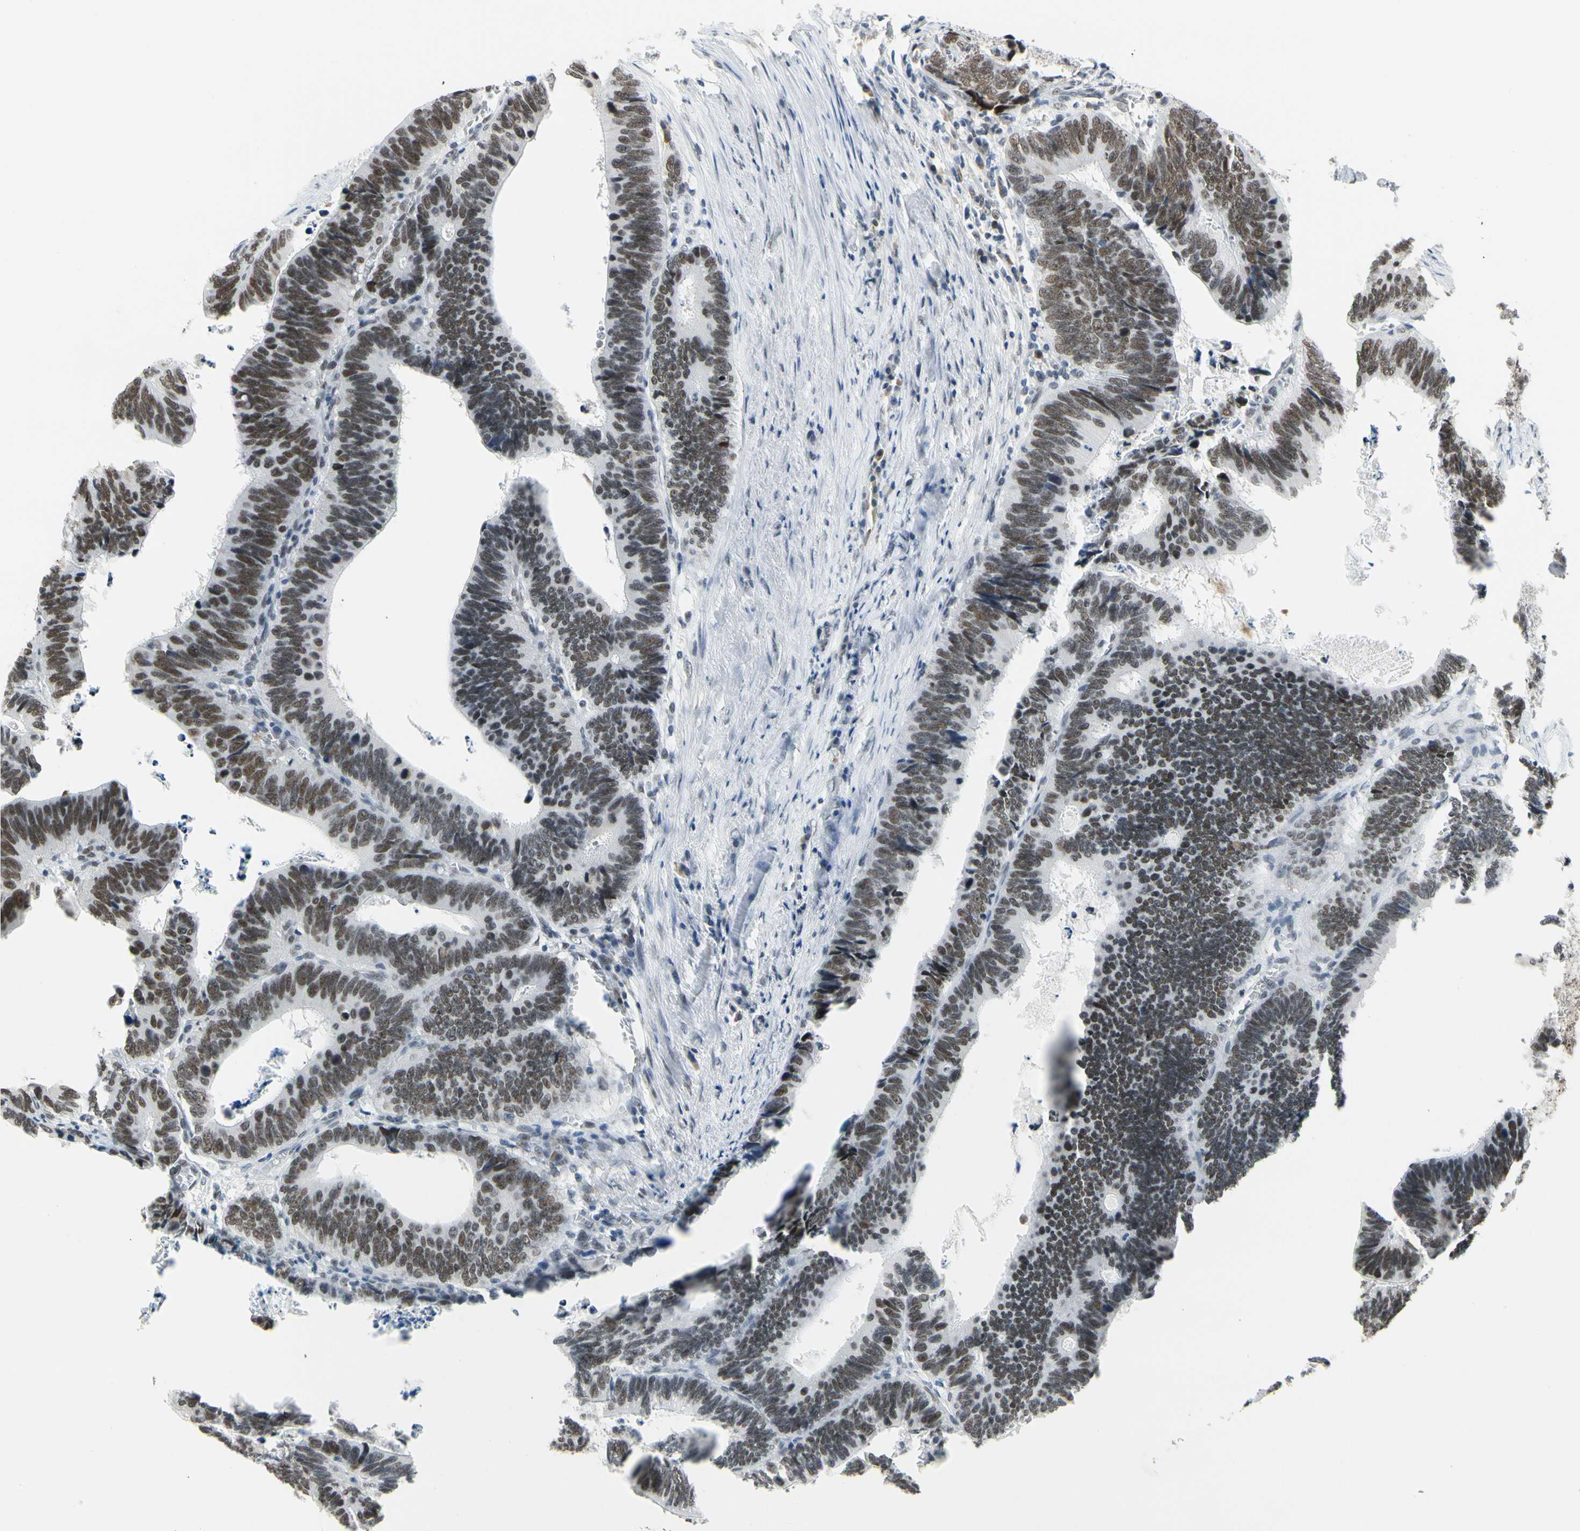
{"staining": {"intensity": "weak", "quantity": ">75%", "location": "nuclear"}, "tissue": "colorectal cancer", "cell_type": "Tumor cells", "image_type": "cancer", "snomed": [{"axis": "morphology", "description": "Adenocarcinoma, NOS"}, {"axis": "topography", "description": "Colon"}], "caption": "There is low levels of weak nuclear expression in tumor cells of adenocarcinoma (colorectal), as demonstrated by immunohistochemical staining (brown color).", "gene": "ZSCAN16", "patient": {"sex": "male", "age": 72}}